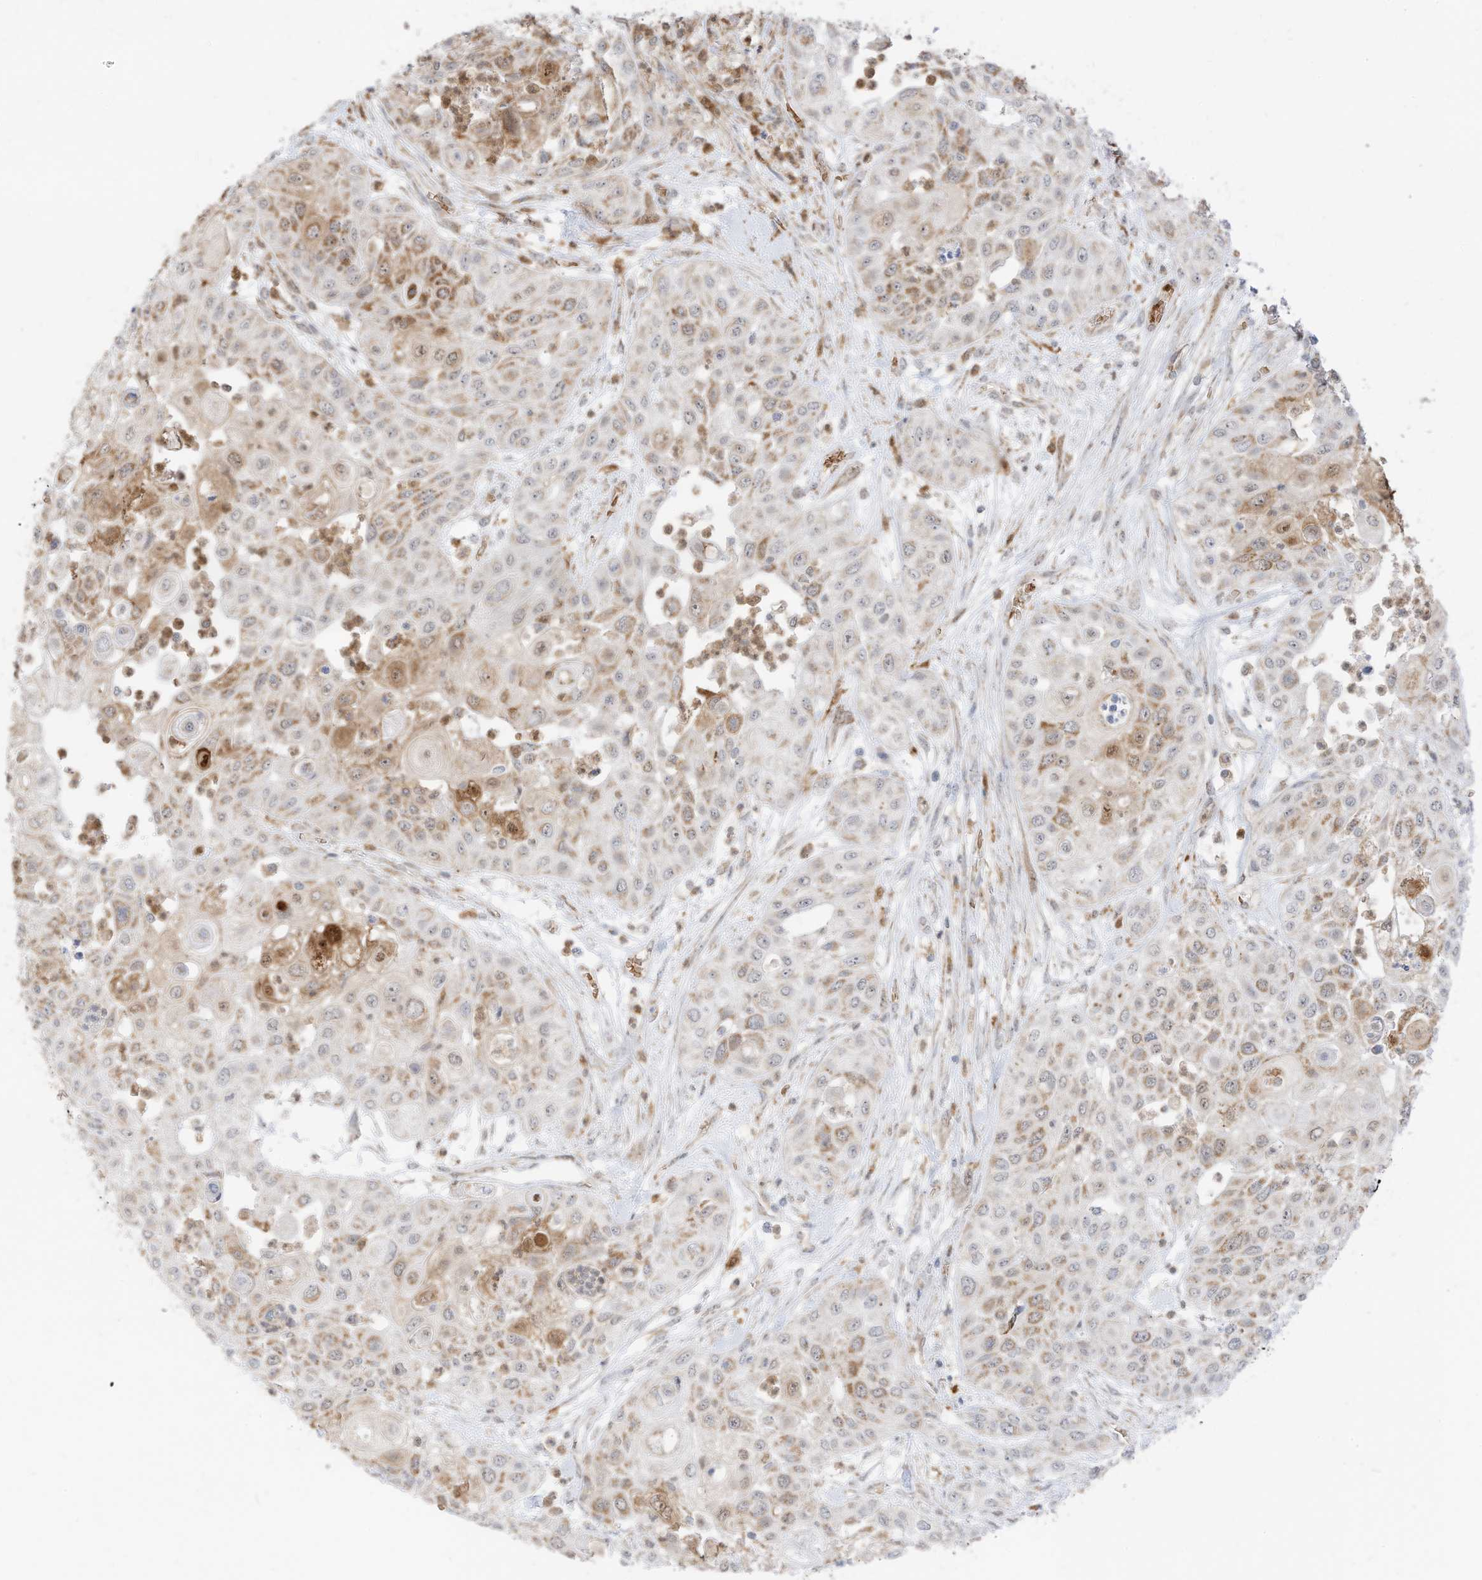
{"staining": {"intensity": "moderate", "quantity": ">75%", "location": "cytoplasmic/membranous"}, "tissue": "urothelial cancer", "cell_type": "Tumor cells", "image_type": "cancer", "snomed": [{"axis": "morphology", "description": "Urothelial carcinoma, High grade"}, {"axis": "topography", "description": "Urinary bladder"}], "caption": "Protein expression analysis of human urothelial cancer reveals moderate cytoplasmic/membranous expression in about >75% of tumor cells.", "gene": "MTUS2", "patient": {"sex": "female", "age": 79}}